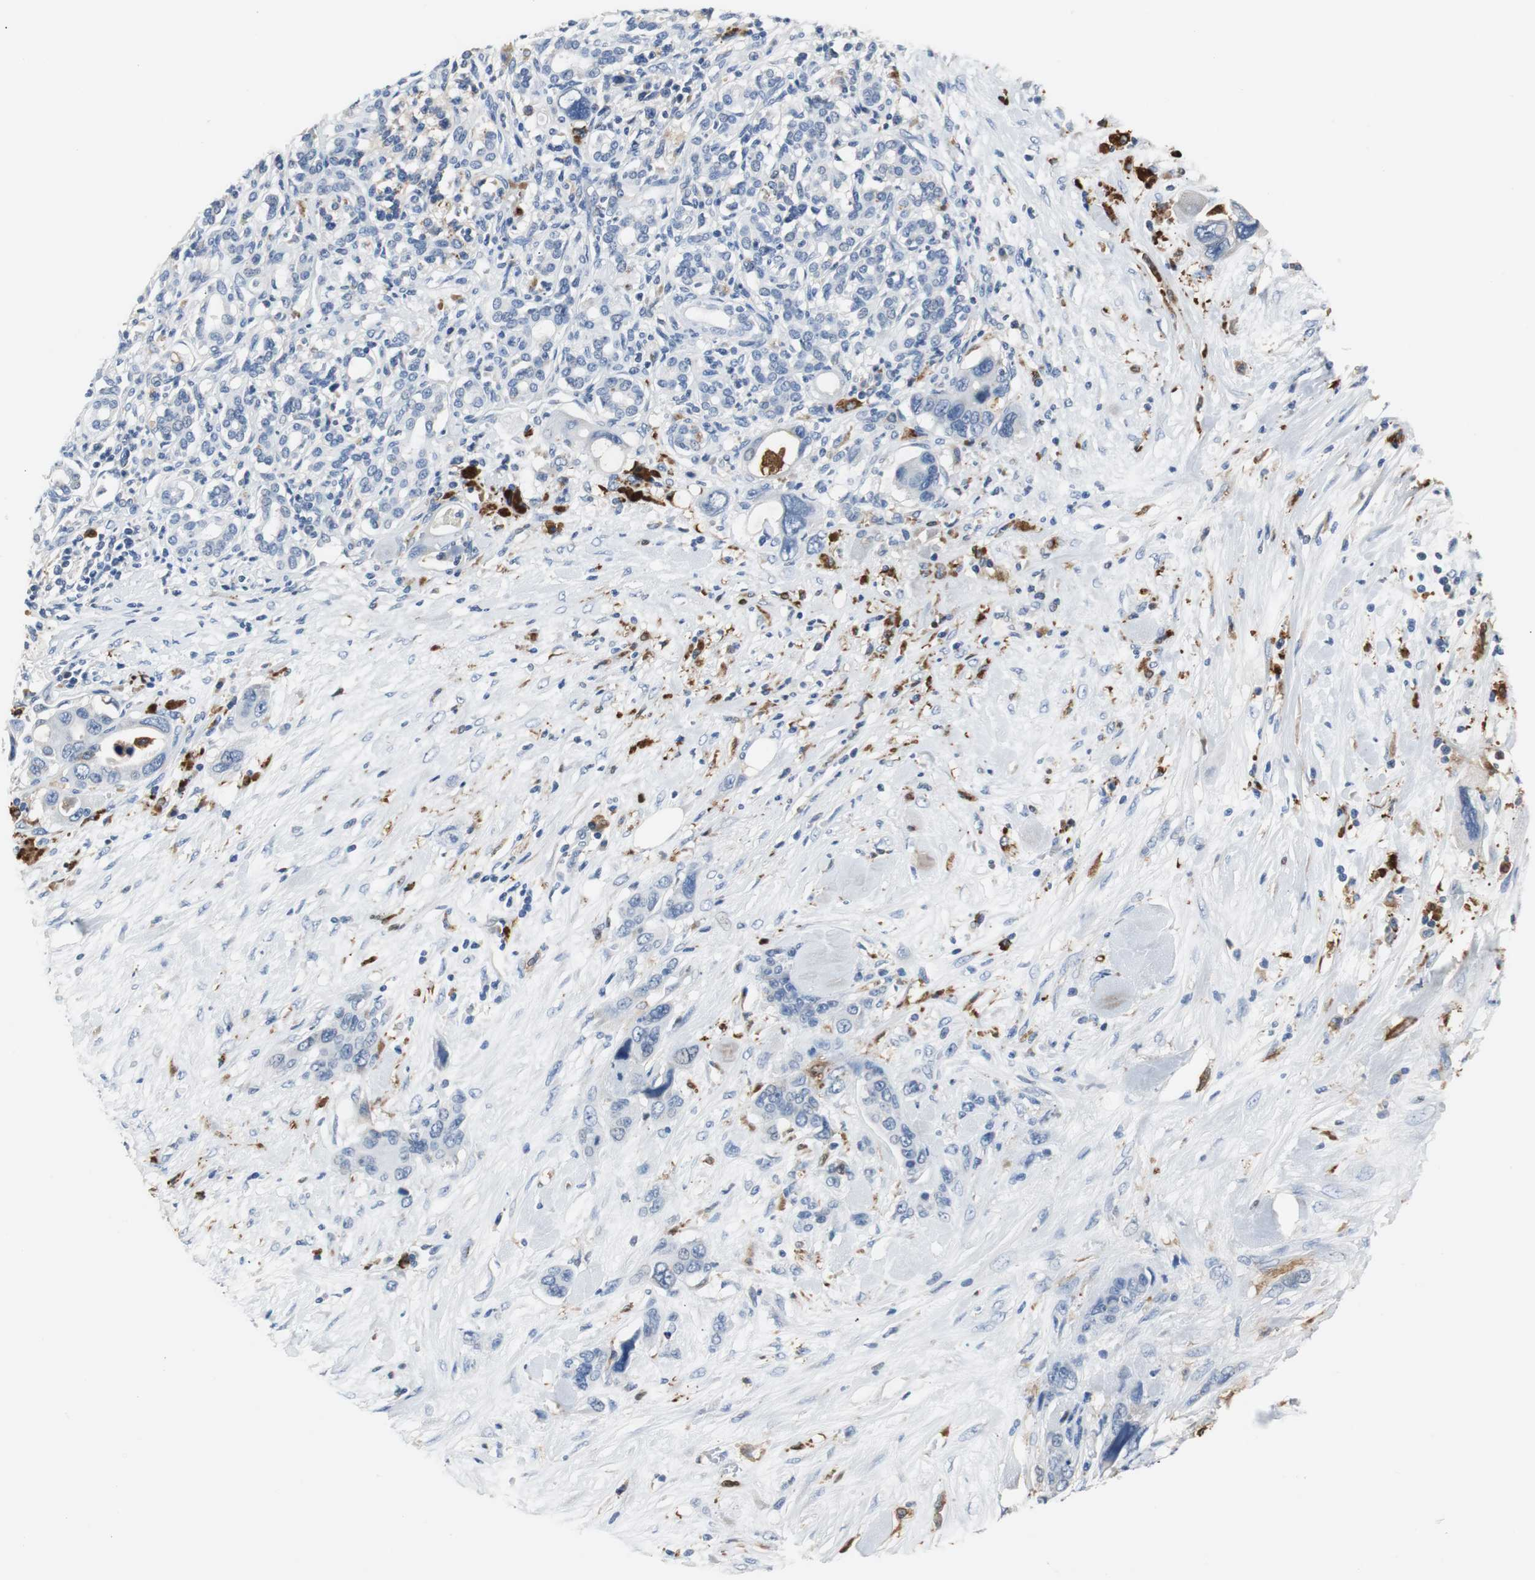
{"staining": {"intensity": "weak", "quantity": "<25%", "location": "cytoplasmic/membranous"}, "tissue": "pancreatic cancer", "cell_type": "Tumor cells", "image_type": "cancer", "snomed": [{"axis": "morphology", "description": "Adenocarcinoma, NOS"}, {"axis": "topography", "description": "Pancreas"}], "caption": "An immunohistochemistry (IHC) image of adenocarcinoma (pancreatic) is shown. There is no staining in tumor cells of adenocarcinoma (pancreatic).", "gene": "PI15", "patient": {"sex": "male", "age": 46}}